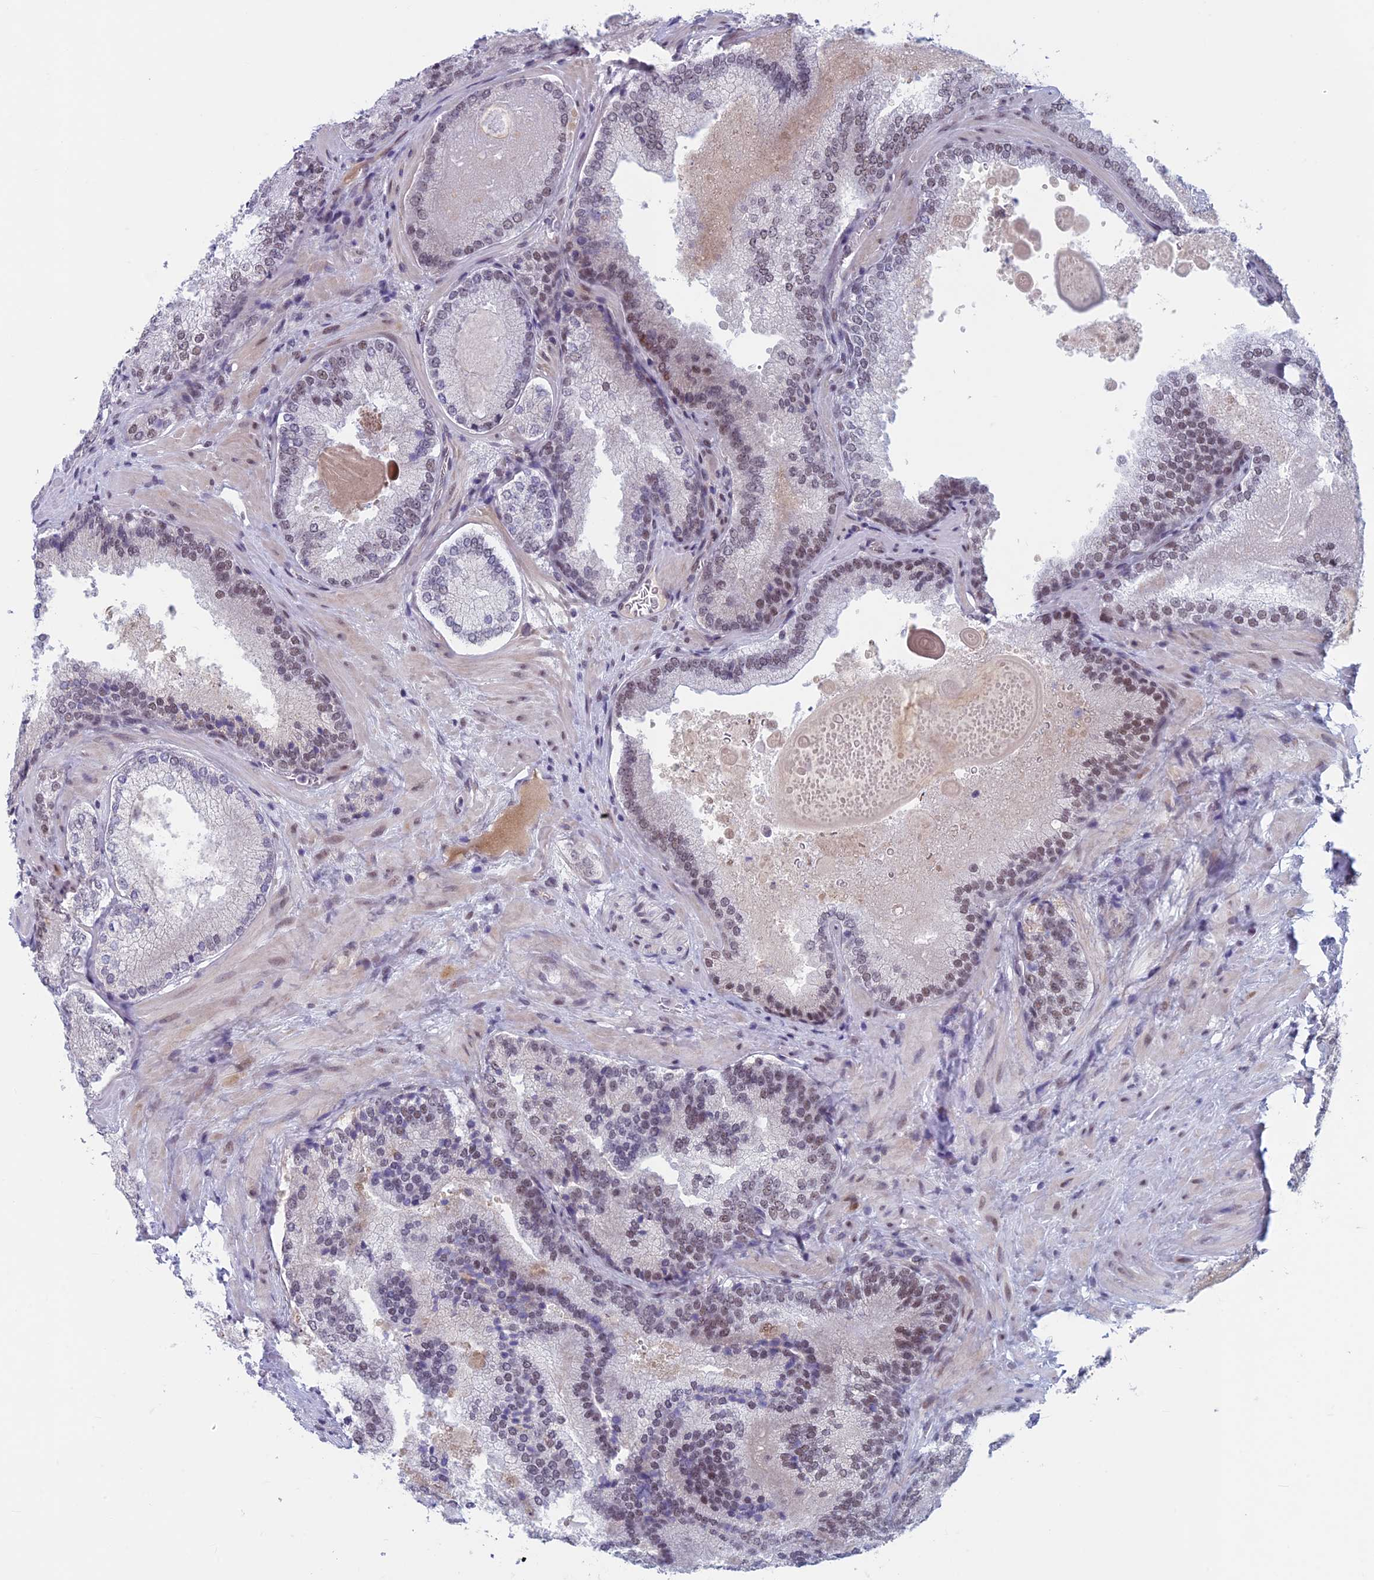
{"staining": {"intensity": "weak", "quantity": "25%-75%", "location": "nuclear"}, "tissue": "prostate cancer", "cell_type": "Tumor cells", "image_type": "cancer", "snomed": [{"axis": "morphology", "description": "Adenocarcinoma, Low grade"}, {"axis": "topography", "description": "Prostate"}], "caption": "This histopathology image exhibits immunohistochemistry staining of human prostate adenocarcinoma (low-grade), with low weak nuclear positivity in approximately 25%-75% of tumor cells.", "gene": "ASH2L", "patient": {"sex": "male", "age": 74}}